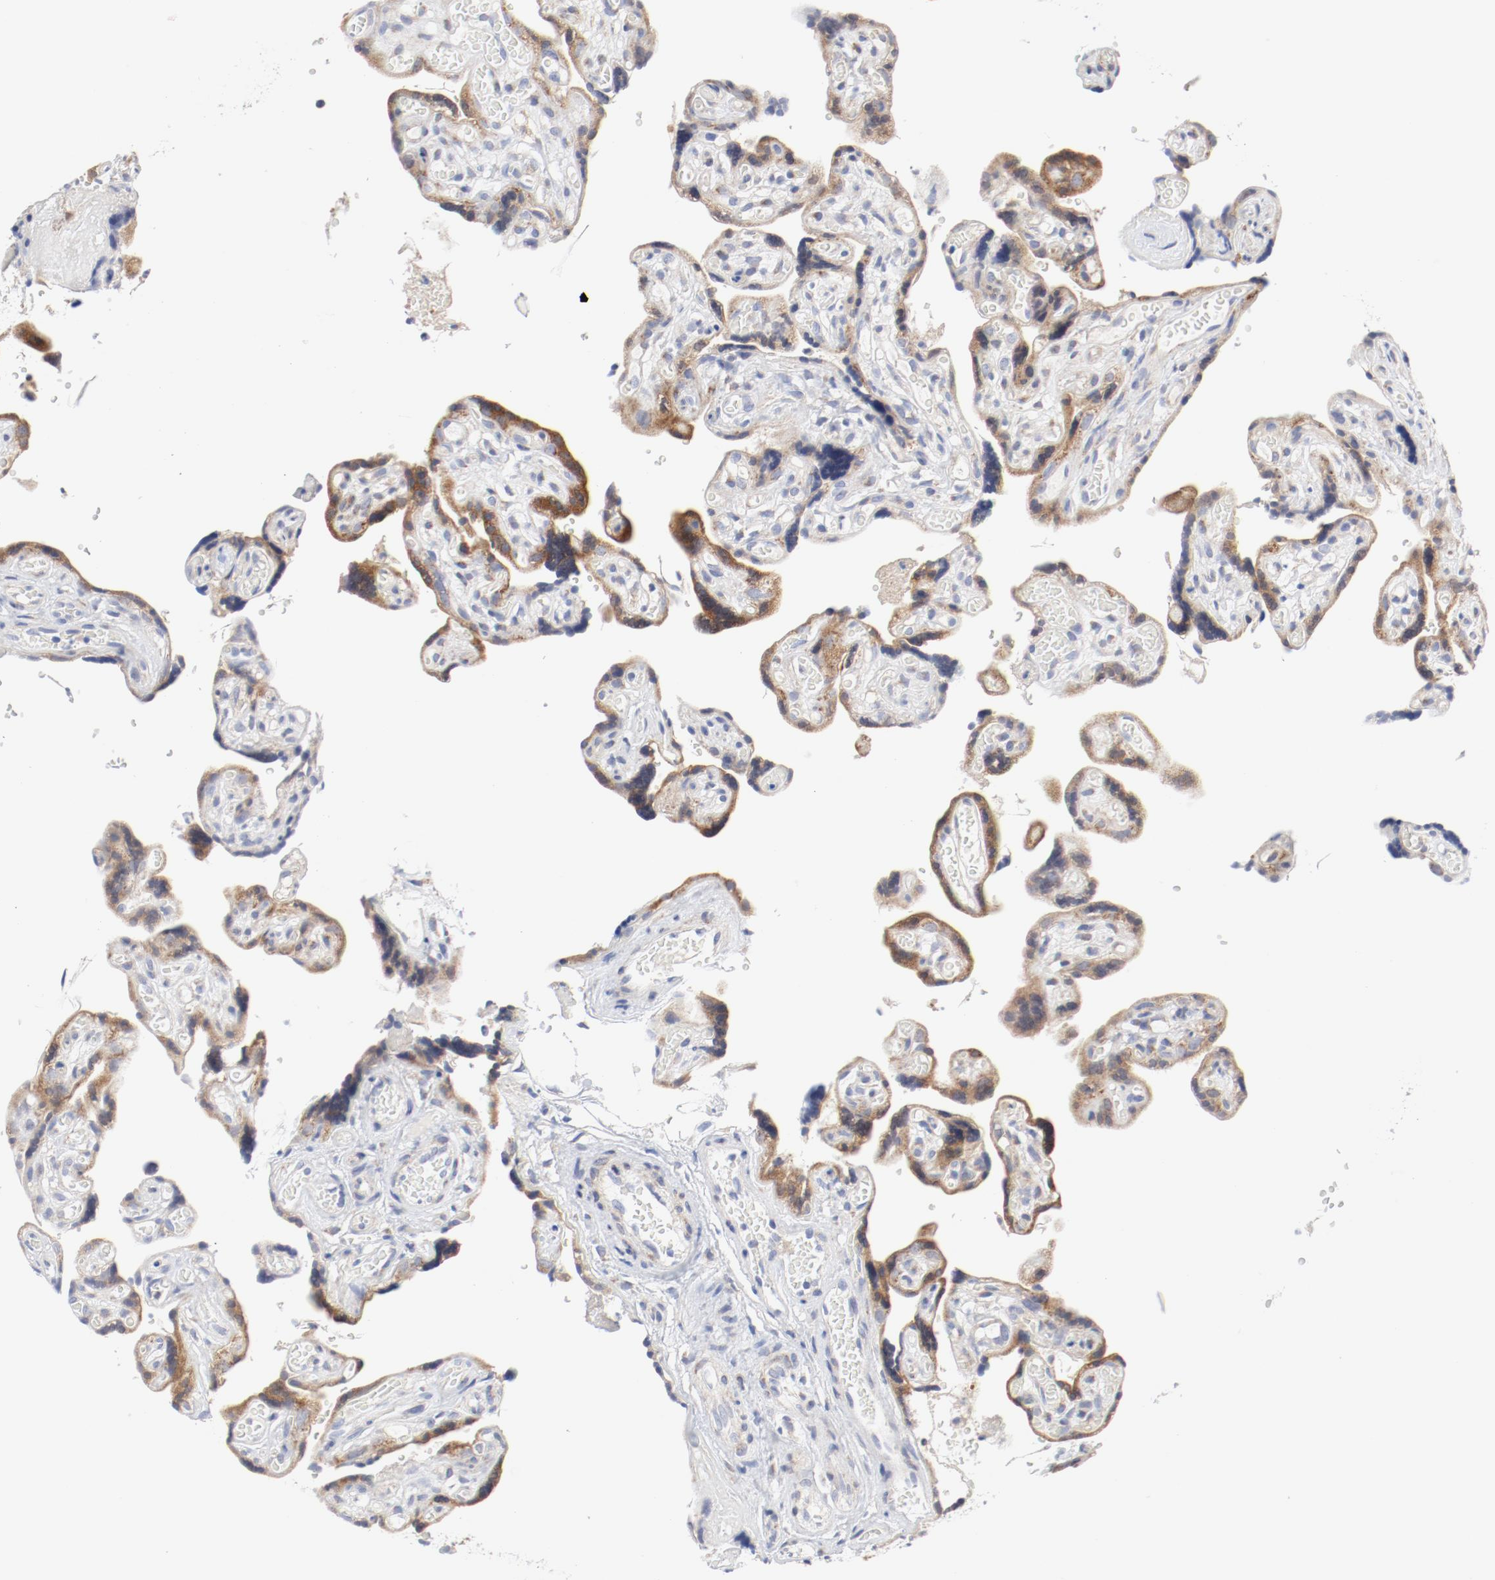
{"staining": {"intensity": "moderate", "quantity": ">75%", "location": "cytoplasmic/membranous"}, "tissue": "placenta", "cell_type": "Decidual cells", "image_type": "normal", "snomed": [{"axis": "morphology", "description": "Normal tissue, NOS"}, {"axis": "topography", "description": "Placenta"}], "caption": "Protein staining by immunohistochemistry shows moderate cytoplasmic/membranous staining in about >75% of decidual cells in benign placenta.", "gene": "BAD", "patient": {"sex": "female", "age": 30}}